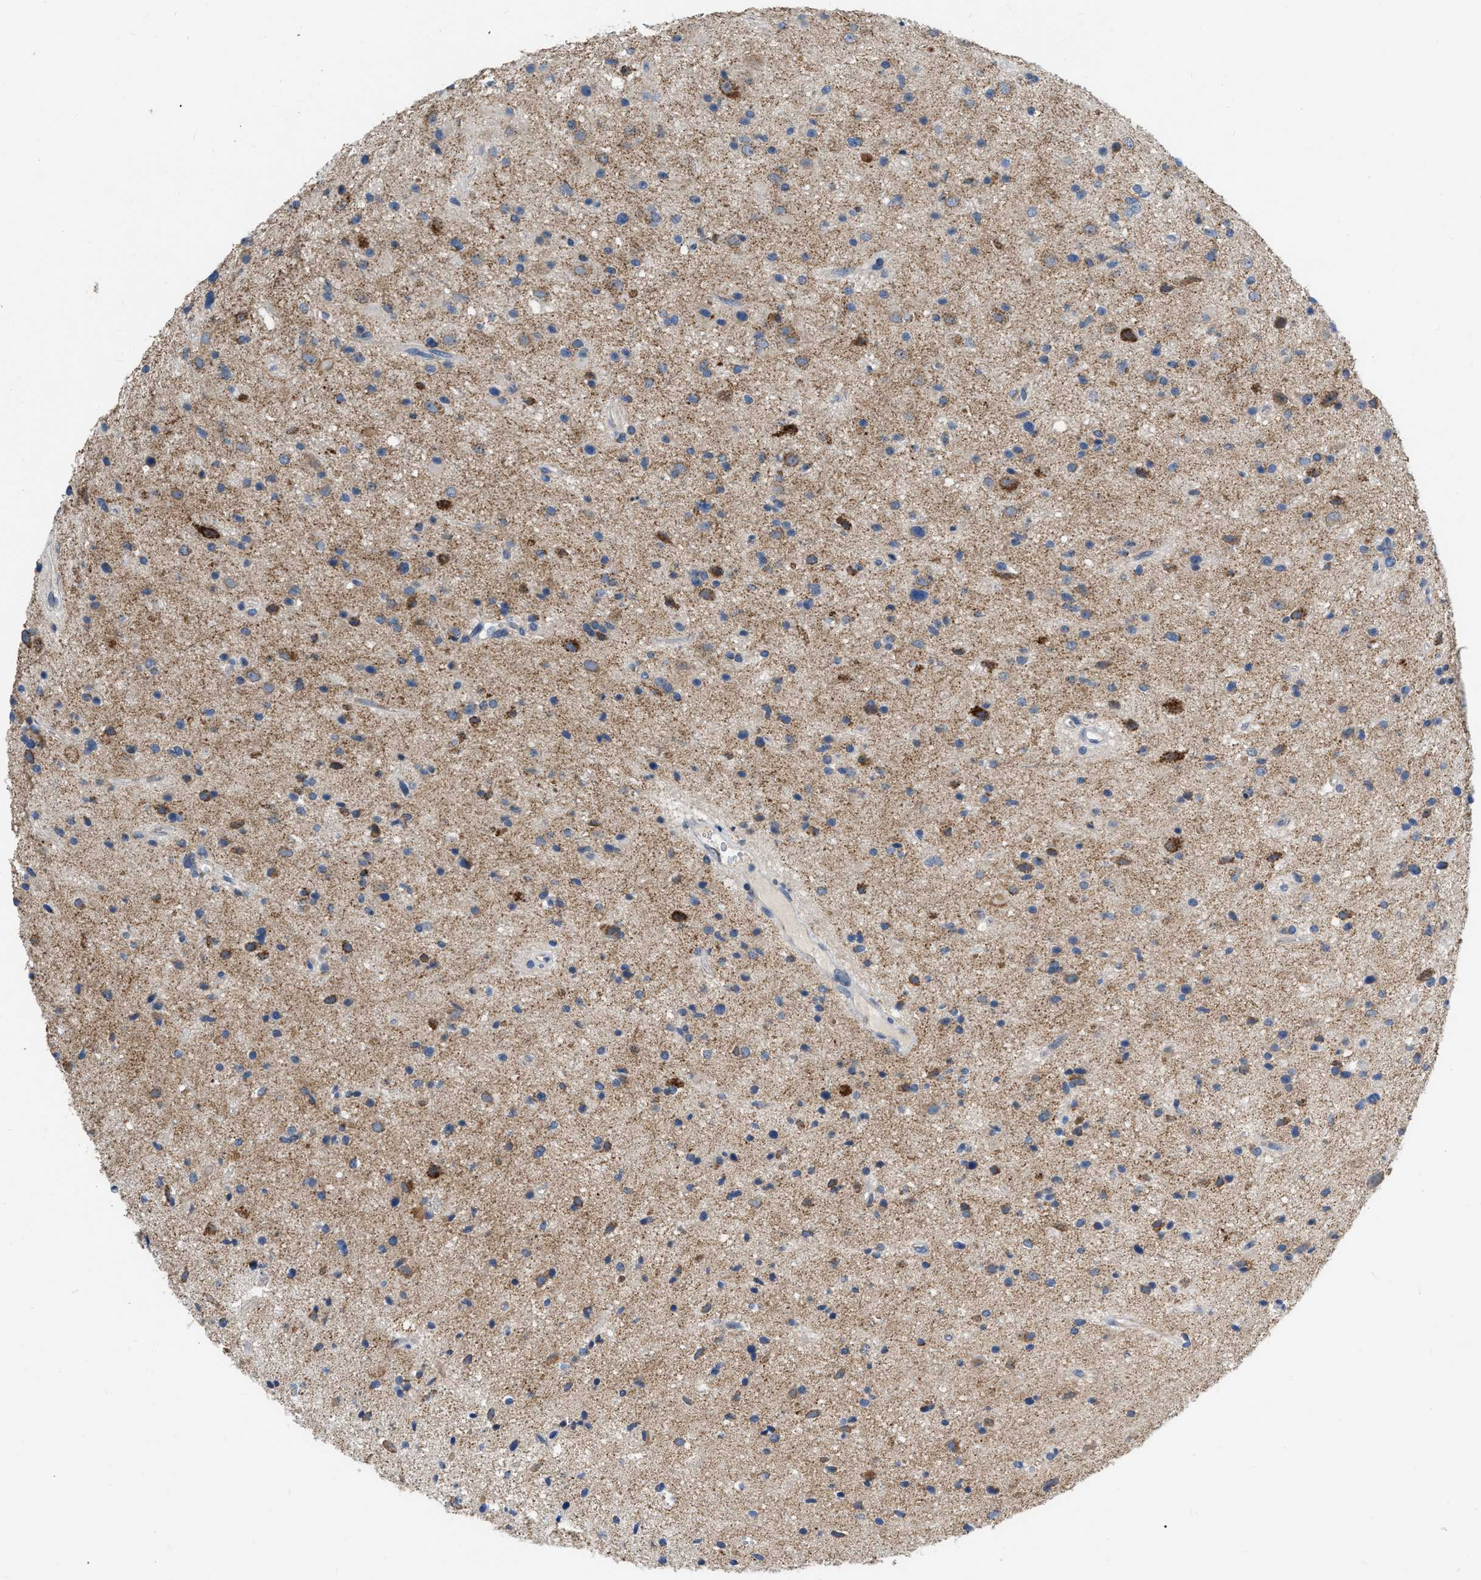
{"staining": {"intensity": "moderate", "quantity": "25%-75%", "location": "cytoplasmic/membranous"}, "tissue": "glioma", "cell_type": "Tumor cells", "image_type": "cancer", "snomed": [{"axis": "morphology", "description": "Glioma, malignant, High grade"}, {"axis": "topography", "description": "Brain"}], "caption": "Approximately 25%-75% of tumor cells in human malignant high-grade glioma exhibit moderate cytoplasmic/membranous protein staining as visualized by brown immunohistochemical staining.", "gene": "DDX56", "patient": {"sex": "male", "age": 33}}